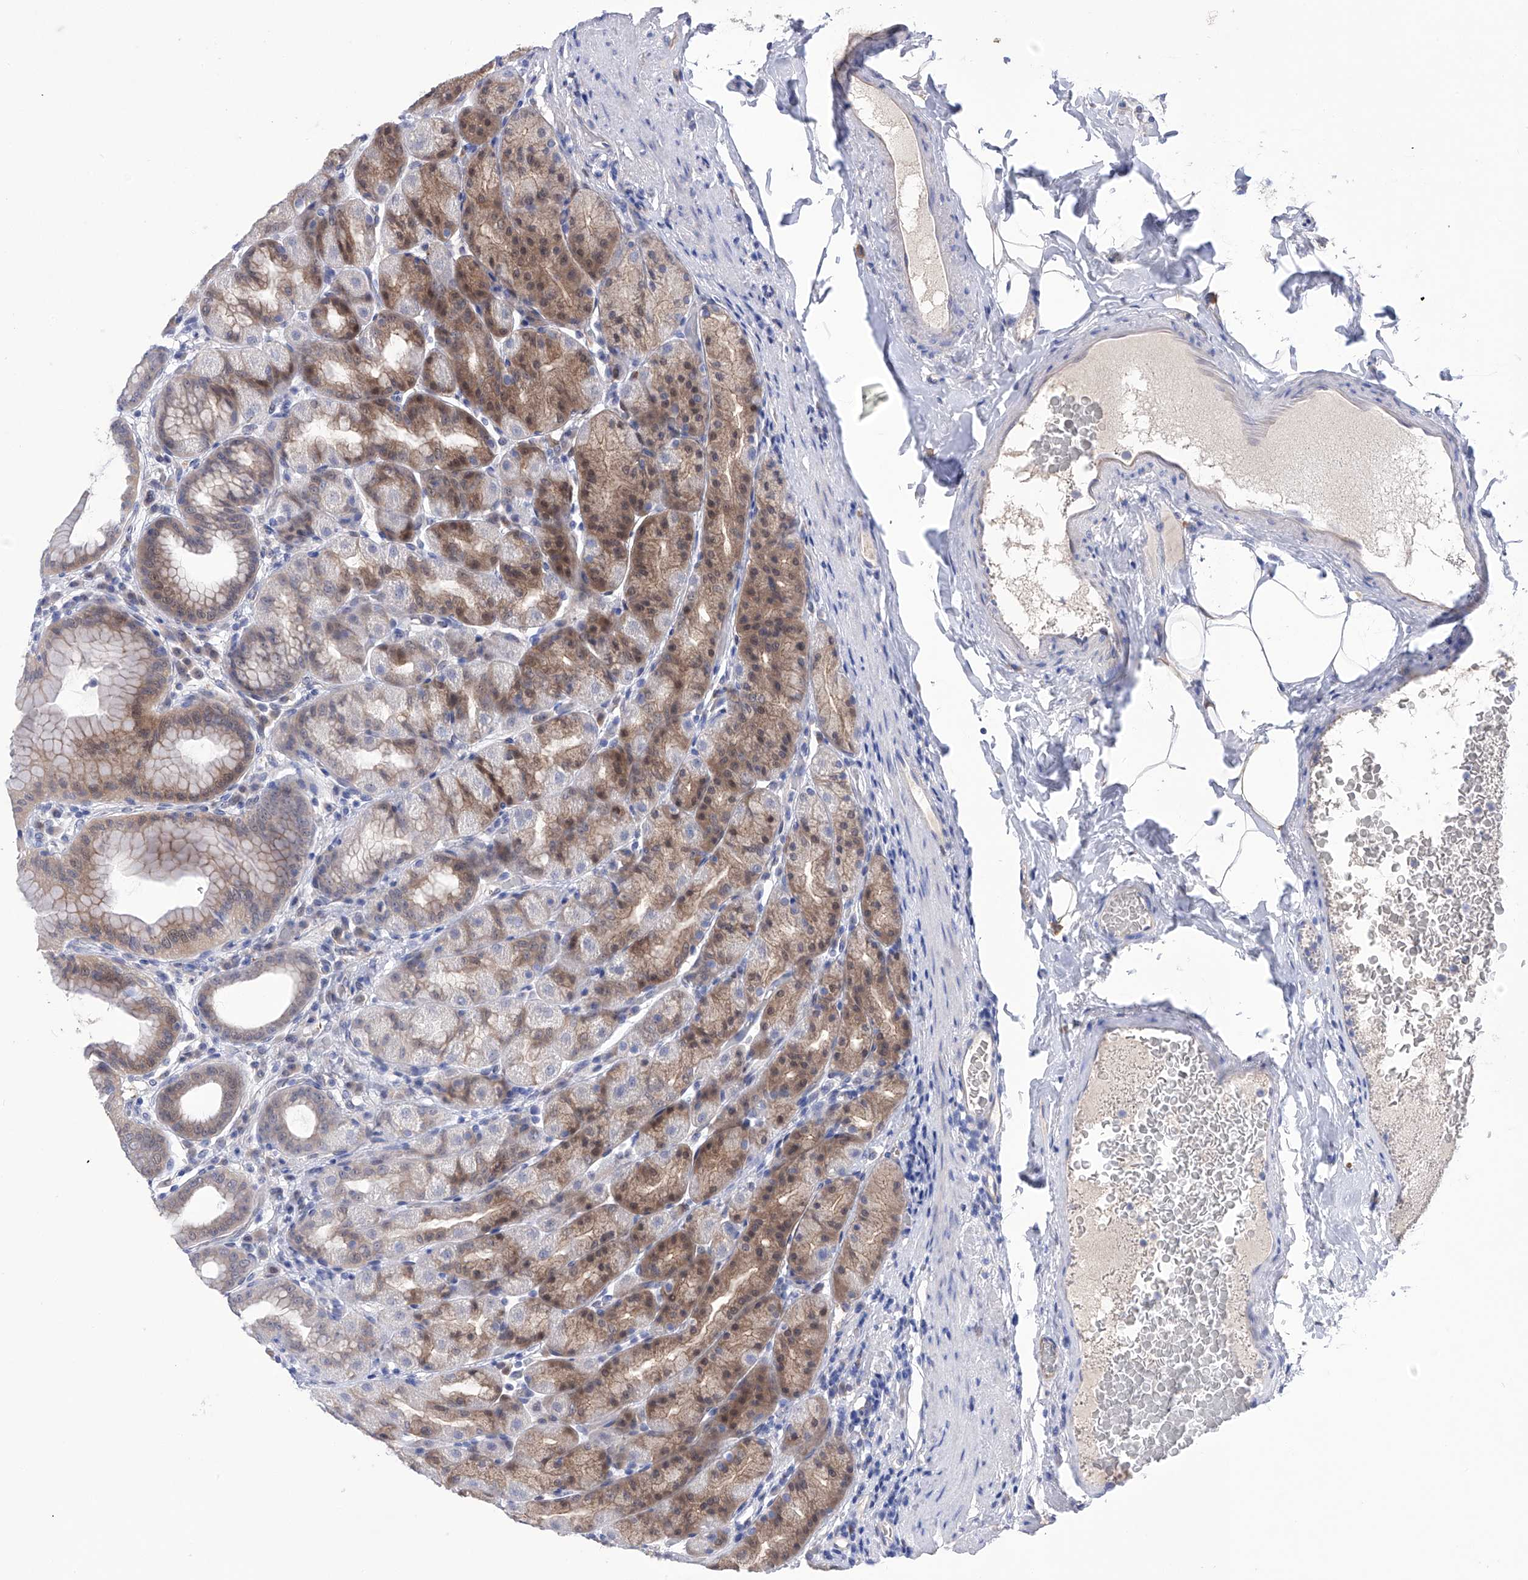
{"staining": {"intensity": "weak", "quantity": "25%-75%", "location": "cytoplasmic/membranous,nuclear"}, "tissue": "stomach", "cell_type": "Glandular cells", "image_type": "normal", "snomed": [{"axis": "morphology", "description": "Normal tissue, NOS"}, {"axis": "topography", "description": "Stomach, upper"}], "caption": "The immunohistochemical stain labels weak cytoplasmic/membranous,nuclear positivity in glandular cells of benign stomach.", "gene": "PGM3", "patient": {"sex": "male", "age": 68}}